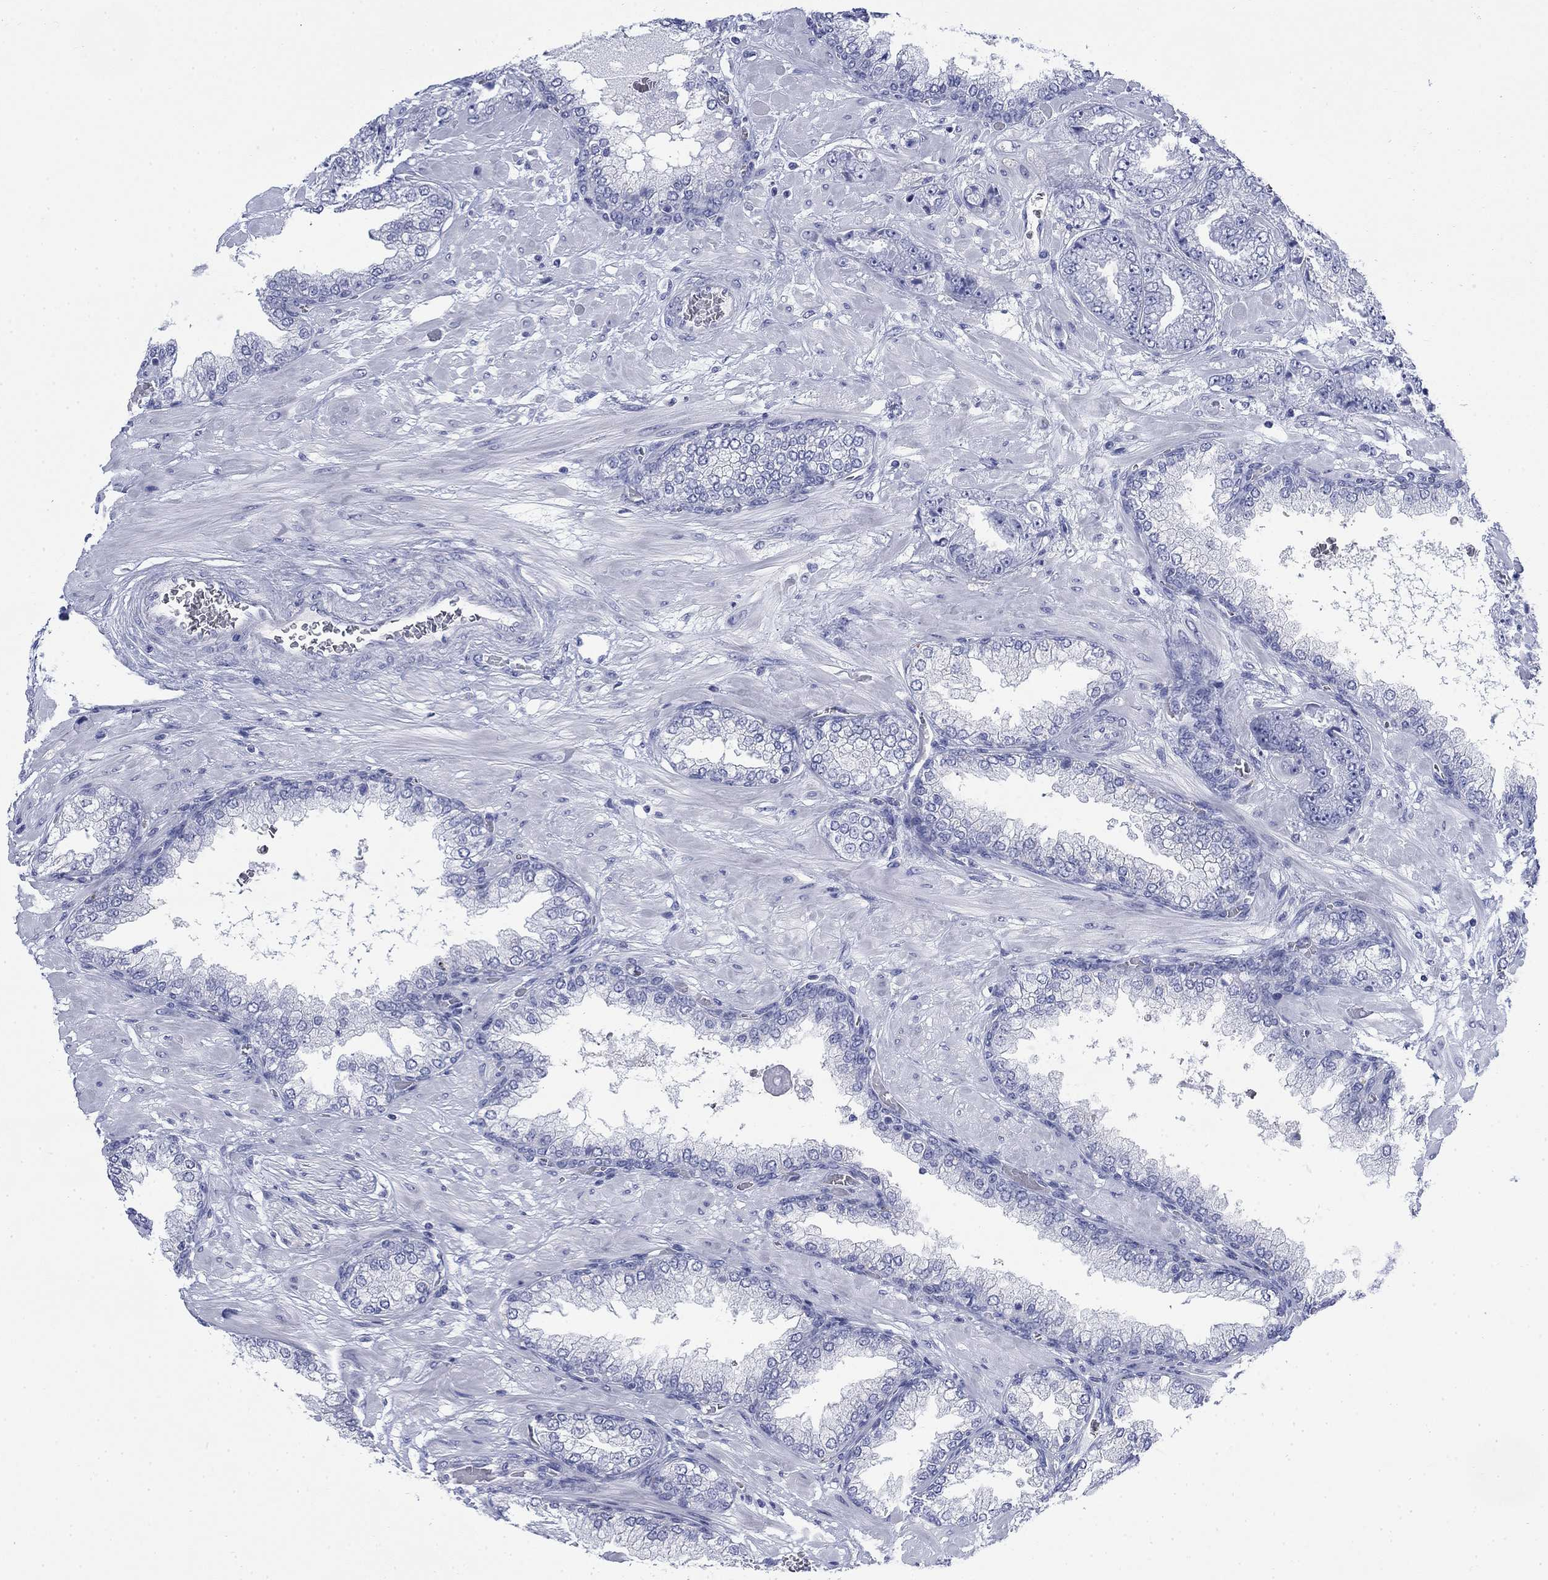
{"staining": {"intensity": "negative", "quantity": "none", "location": "none"}, "tissue": "prostate cancer", "cell_type": "Tumor cells", "image_type": "cancer", "snomed": [{"axis": "morphology", "description": "Adenocarcinoma, Low grade"}, {"axis": "topography", "description": "Prostate"}], "caption": "IHC photomicrograph of neoplastic tissue: prostate low-grade adenocarcinoma stained with DAB reveals no significant protein staining in tumor cells.", "gene": "IGF2BP3", "patient": {"sex": "male", "age": 57}}